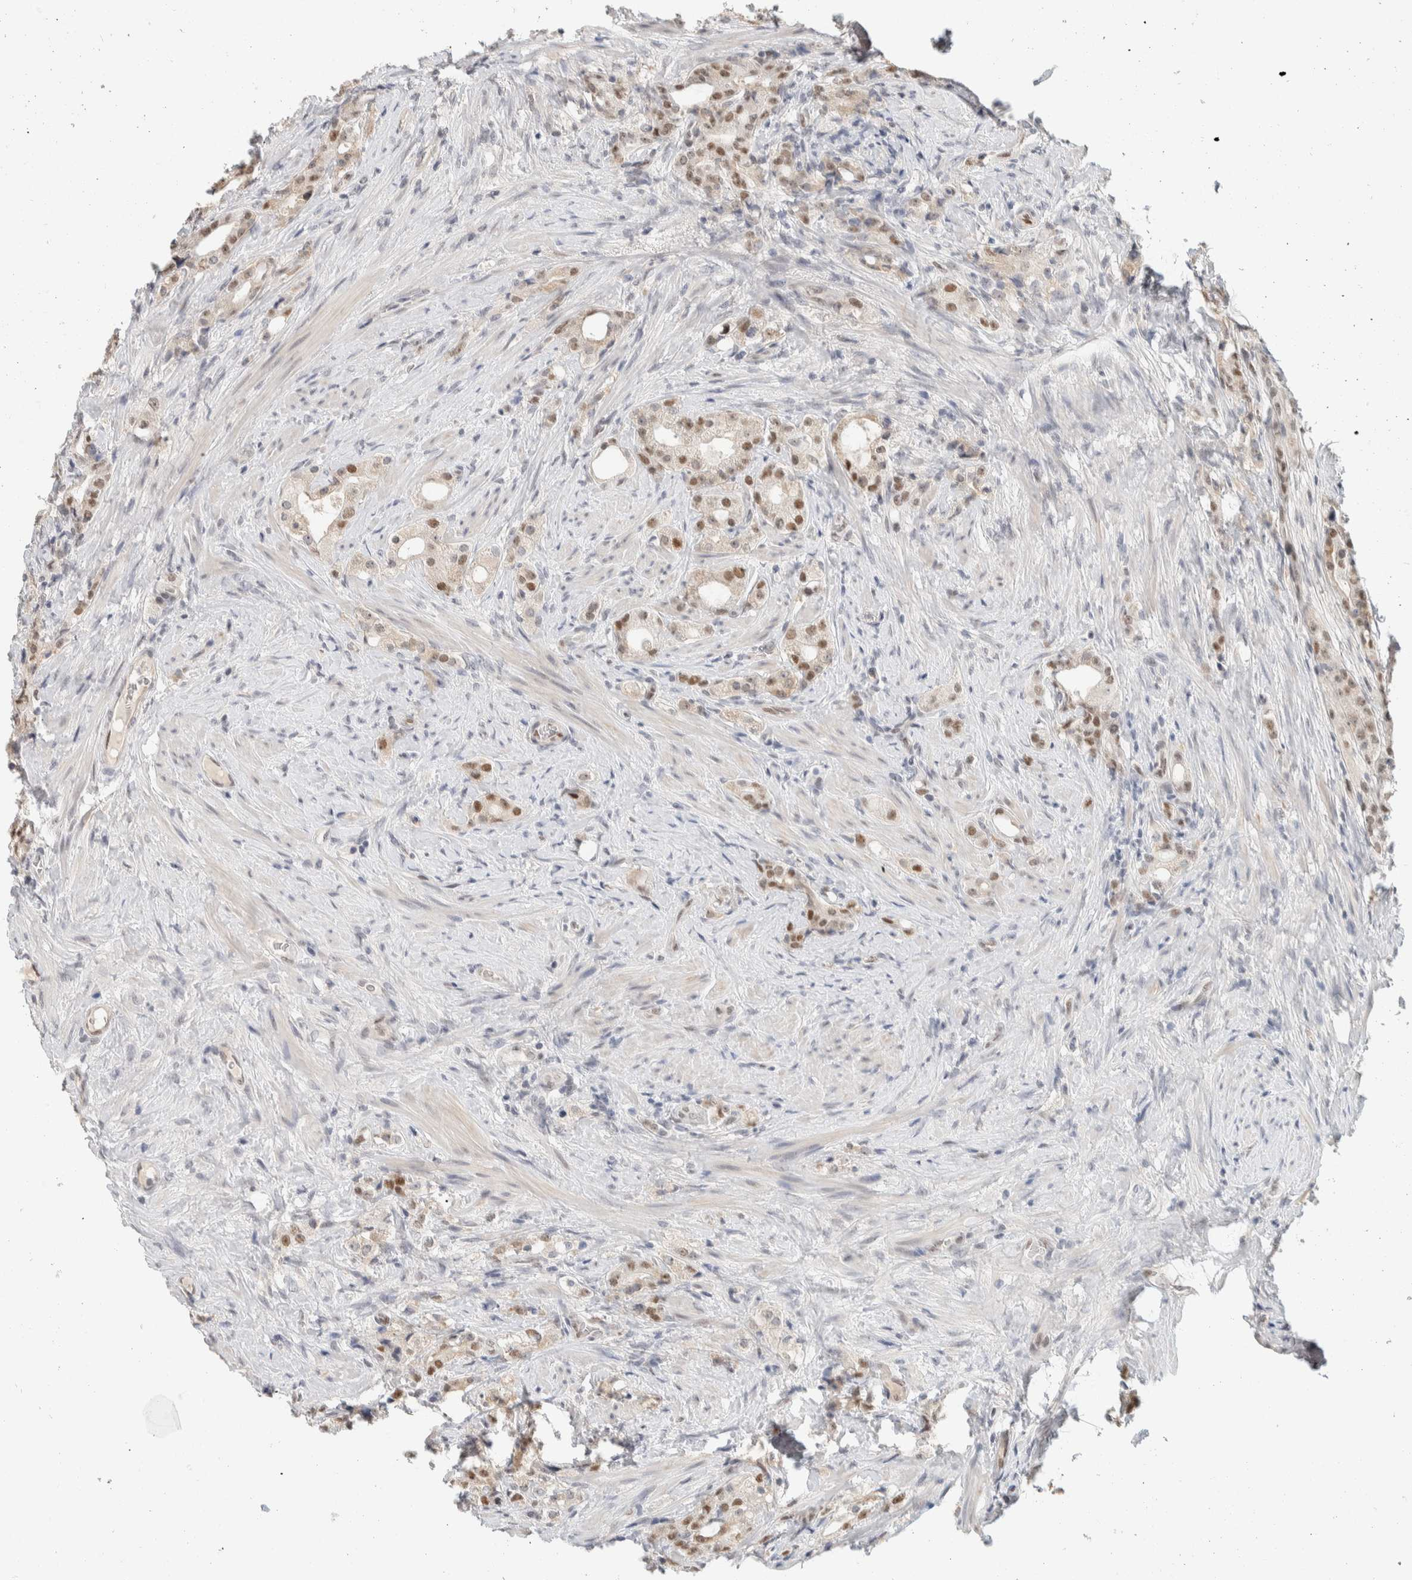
{"staining": {"intensity": "moderate", "quantity": "25%-75%", "location": "nuclear"}, "tissue": "prostate cancer", "cell_type": "Tumor cells", "image_type": "cancer", "snomed": [{"axis": "morphology", "description": "Adenocarcinoma, High grade"}, {"axis": "topography", "description": "Prostate"}], "caption": "A medium amount of moderate nuclear positivity is seen in about 25%-75% of tumor cells in prostate high-grade adenocarcinoma tissue.", "gene": "PUS7", "patient": {"sex": "male", "age": 63}}